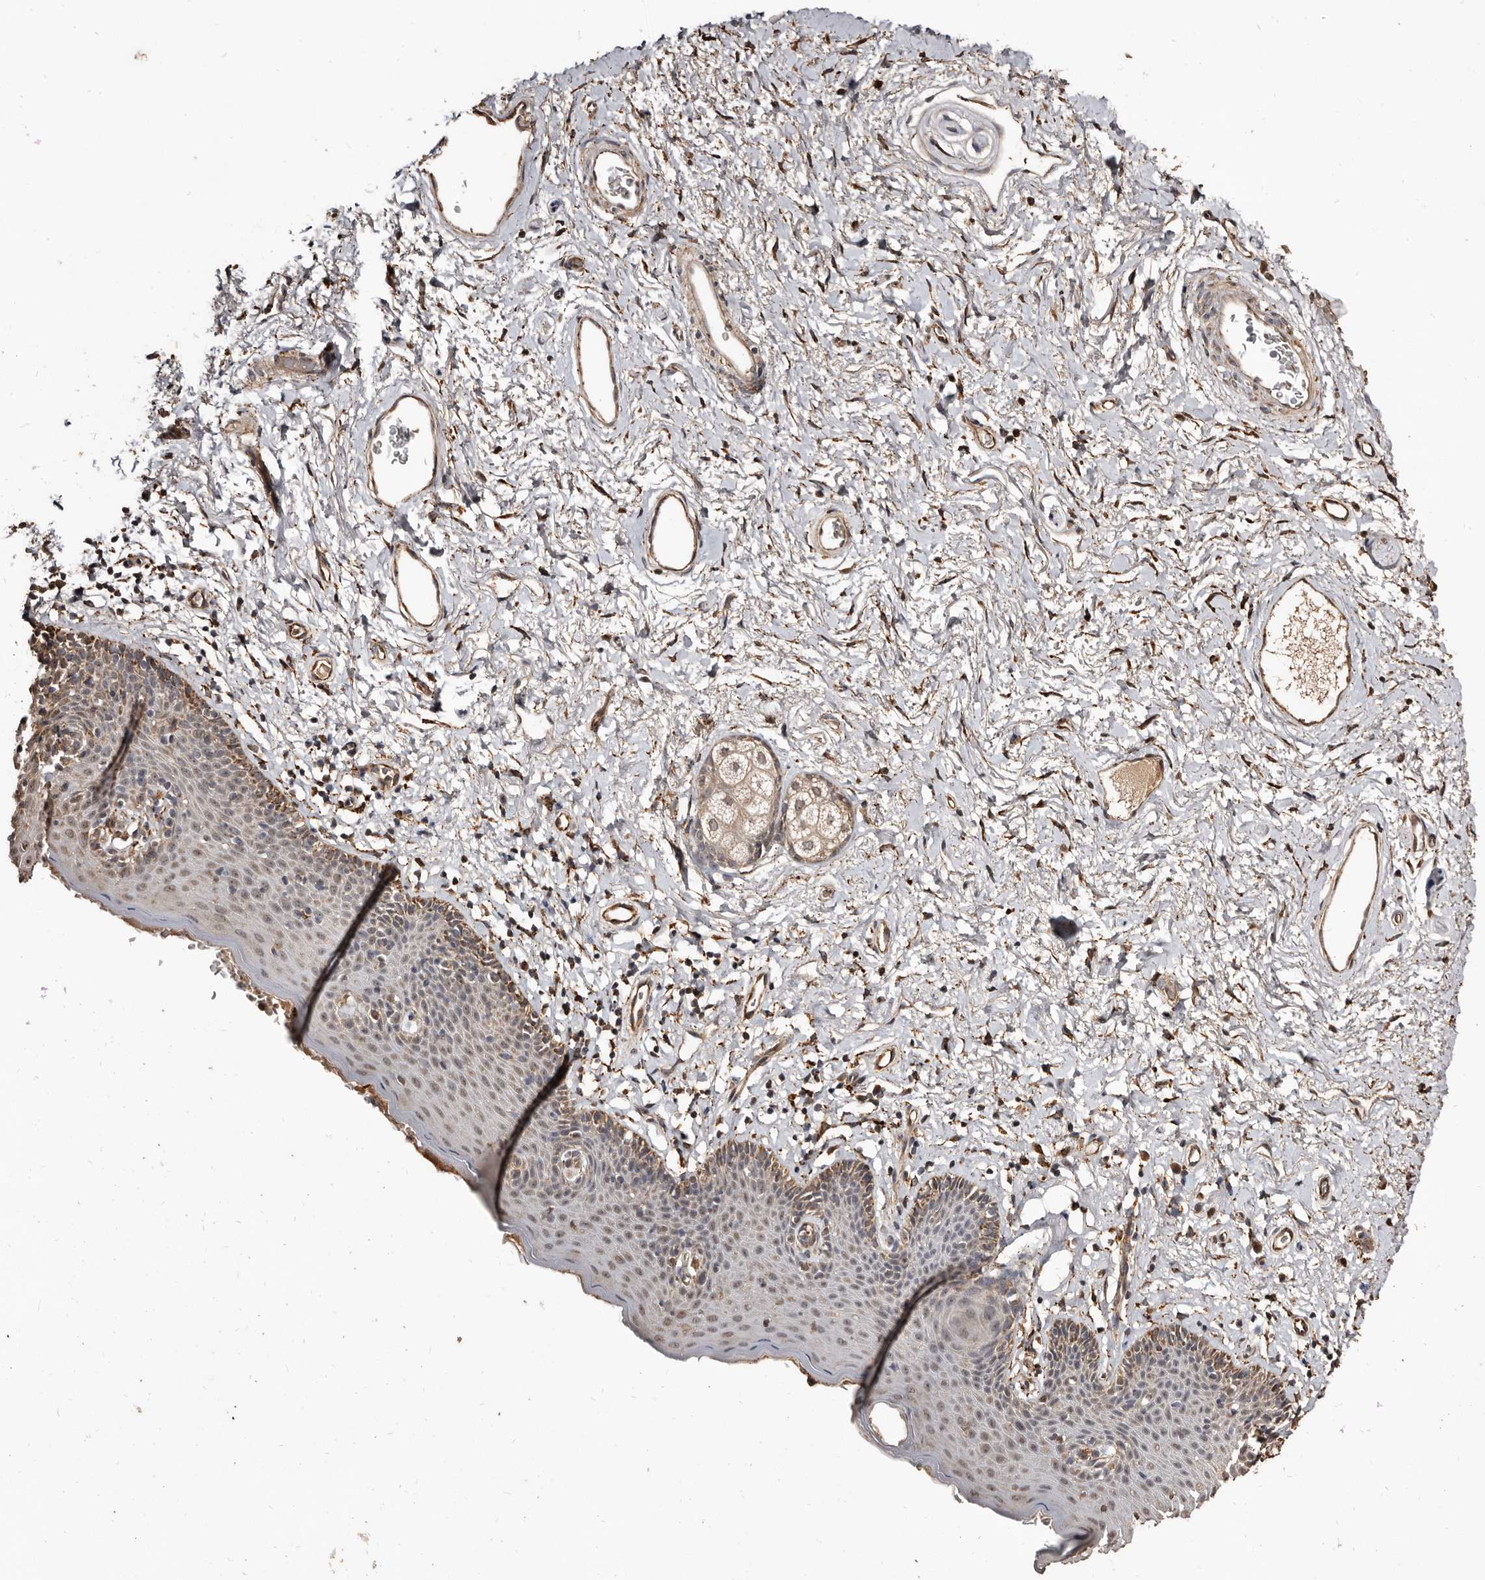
{"staining": {"intensity": "moderate", "quantity": ">75%", "location": "cytoplasmic/membranous,nuclear"}, "tissue": "skin", "cell_type": "Epidermal cells", "image_type": "normal", "snomed": [{"axis": "morphology", "description": "Normal tissue, NOS"}, {"axis": "topography", "description": "Vulva"}], "caption": "Protein staining reveals moderate cytoplasmic/membranous,nuclear positivity in about >75% of epidermal cells in normal skin.", "gene": "AKAP7", "patient": {"sex": "female", "age": 66}}